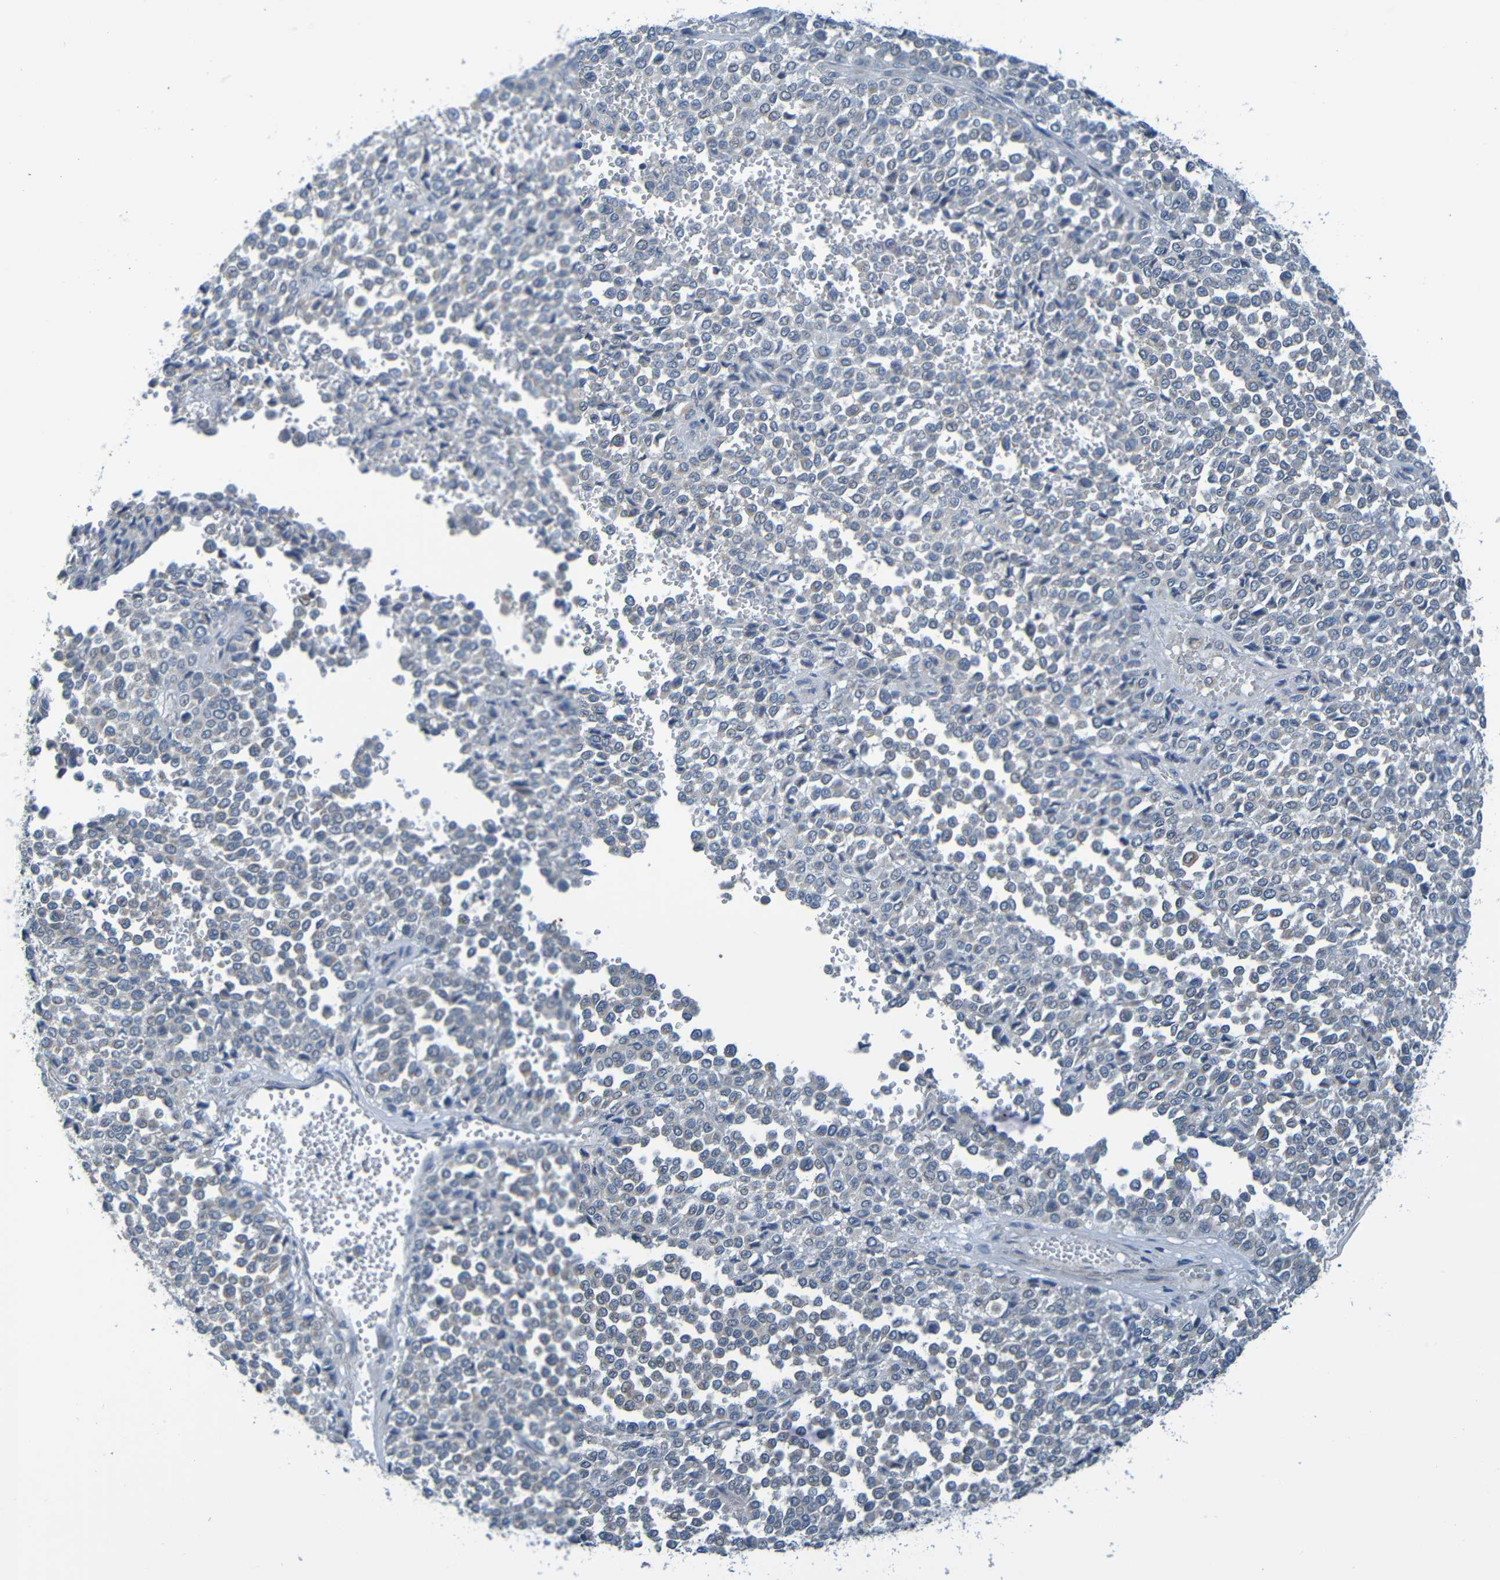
{"staining": {"intensity": "weak", "quantity": "<25%", "location": "cytoplasmic/membranous"}, "tissue": "melanoma", "cell_type": "Tumor cells", "image_type": "cancer", "snomed": [{"axis": "morphology", "description": "Malignant melanoma, Metastatic site"}, {"axis": "topography", "description": "Pancreas"}], "caption": "Immunohistochemistry (IHC) micrograph of human malignant melanoma (metastatic site) stained for a protein (brown), which reveals no staining in tumor cells.", "gene": "CYP4F2", "patient": {"sex": "female", "age": 30}}